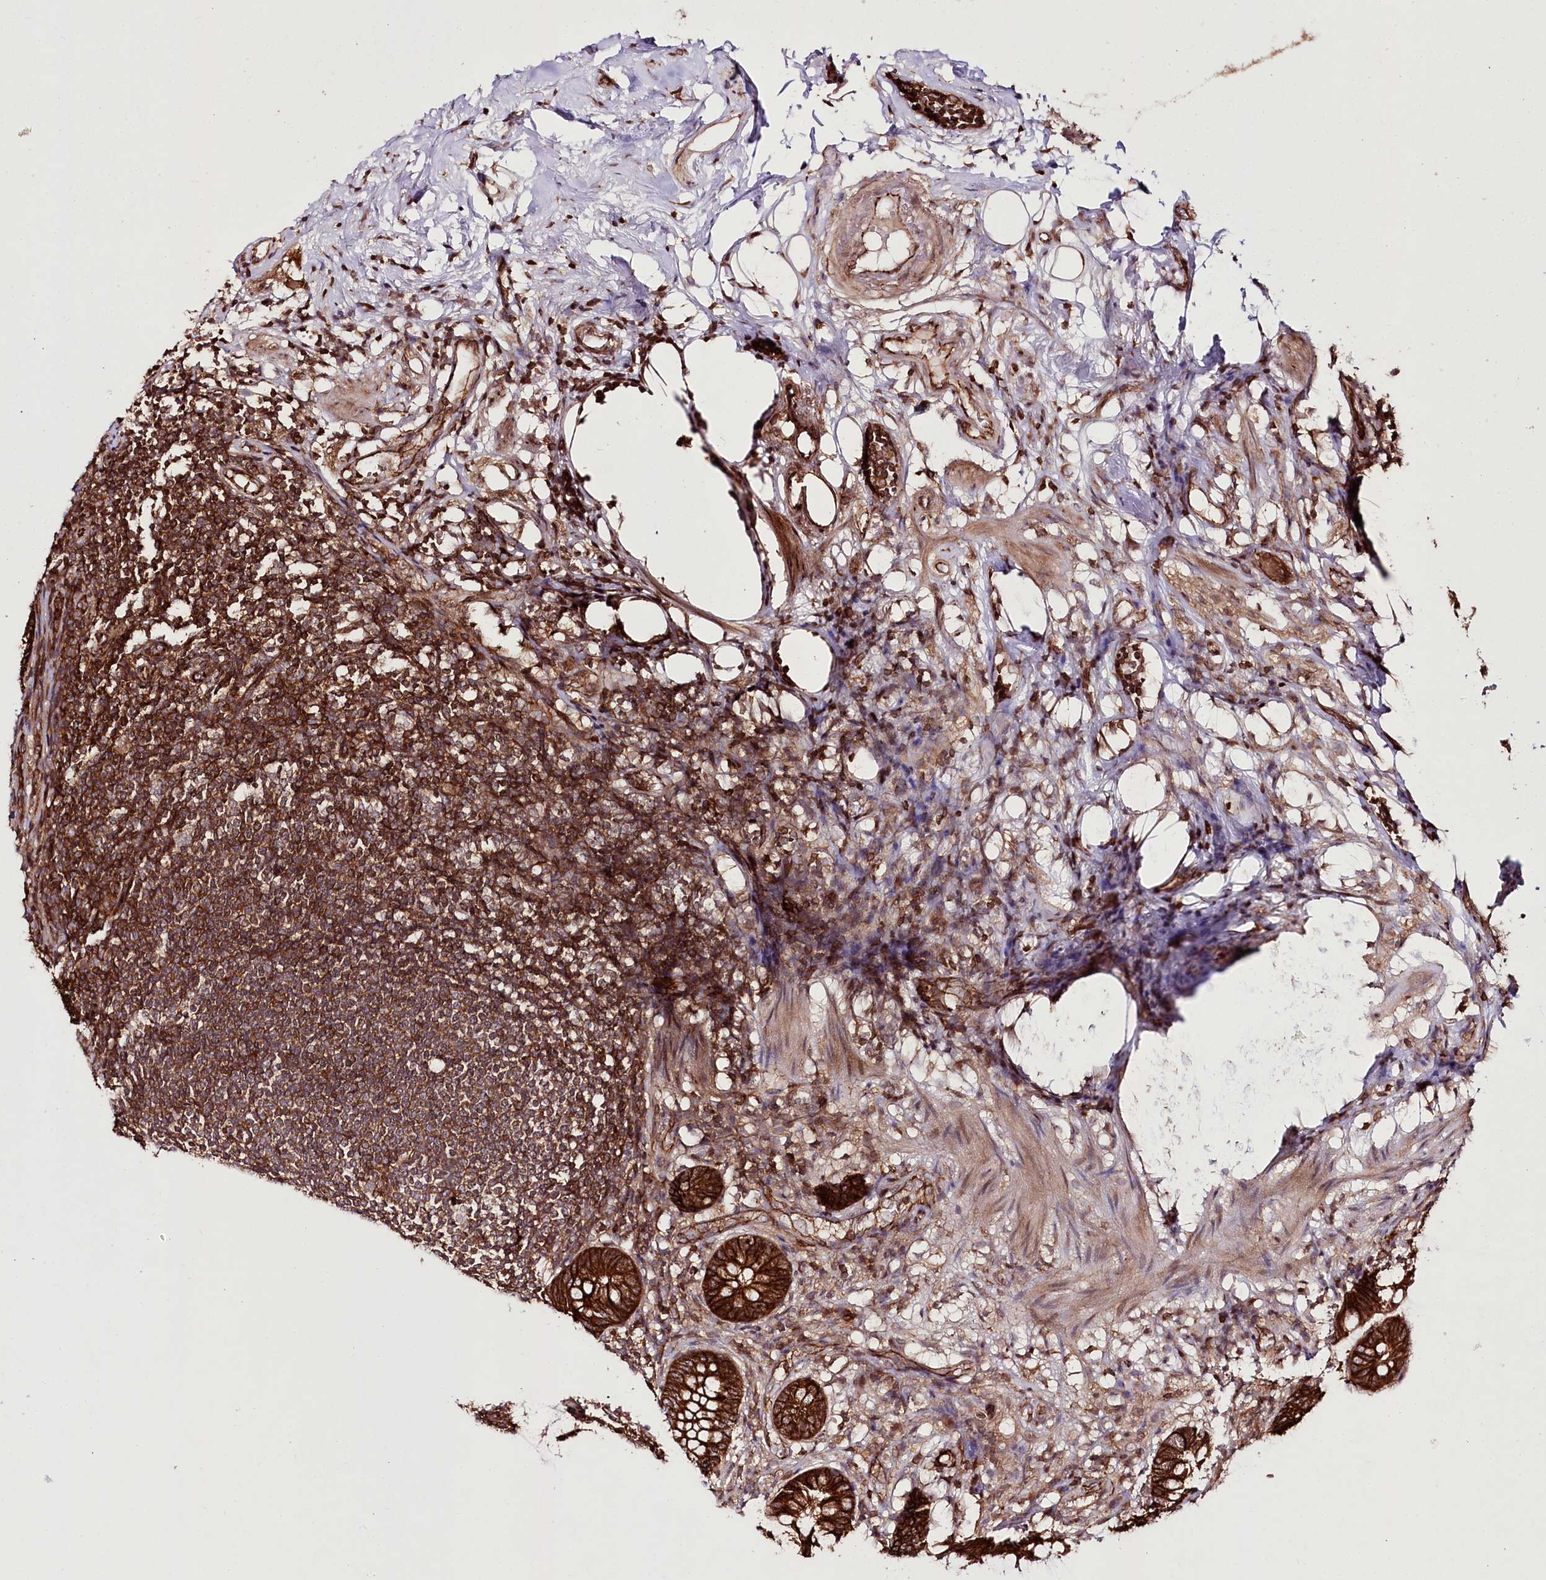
{"staining": {"intensity": "strong", "quantity": ">75%", "location": "cytoplasmic/membranous"}, "tissue": "appendix", "cell_type": "Glandular cells", "image_type": "normal", "snomed": [{"axis": "morphology", "description": "Normal tissue, NOS"}, {"axis": "topography", "description": "Appendix"}], "caption": "Strong cytoplasmic/membranous positivity for a protein is appreciated in about >75% of glandular cells of benign appendix using immunohistochemistry (IHC).", "gene": "DHX29", "patient": {"sex": "female", "age": 62}}